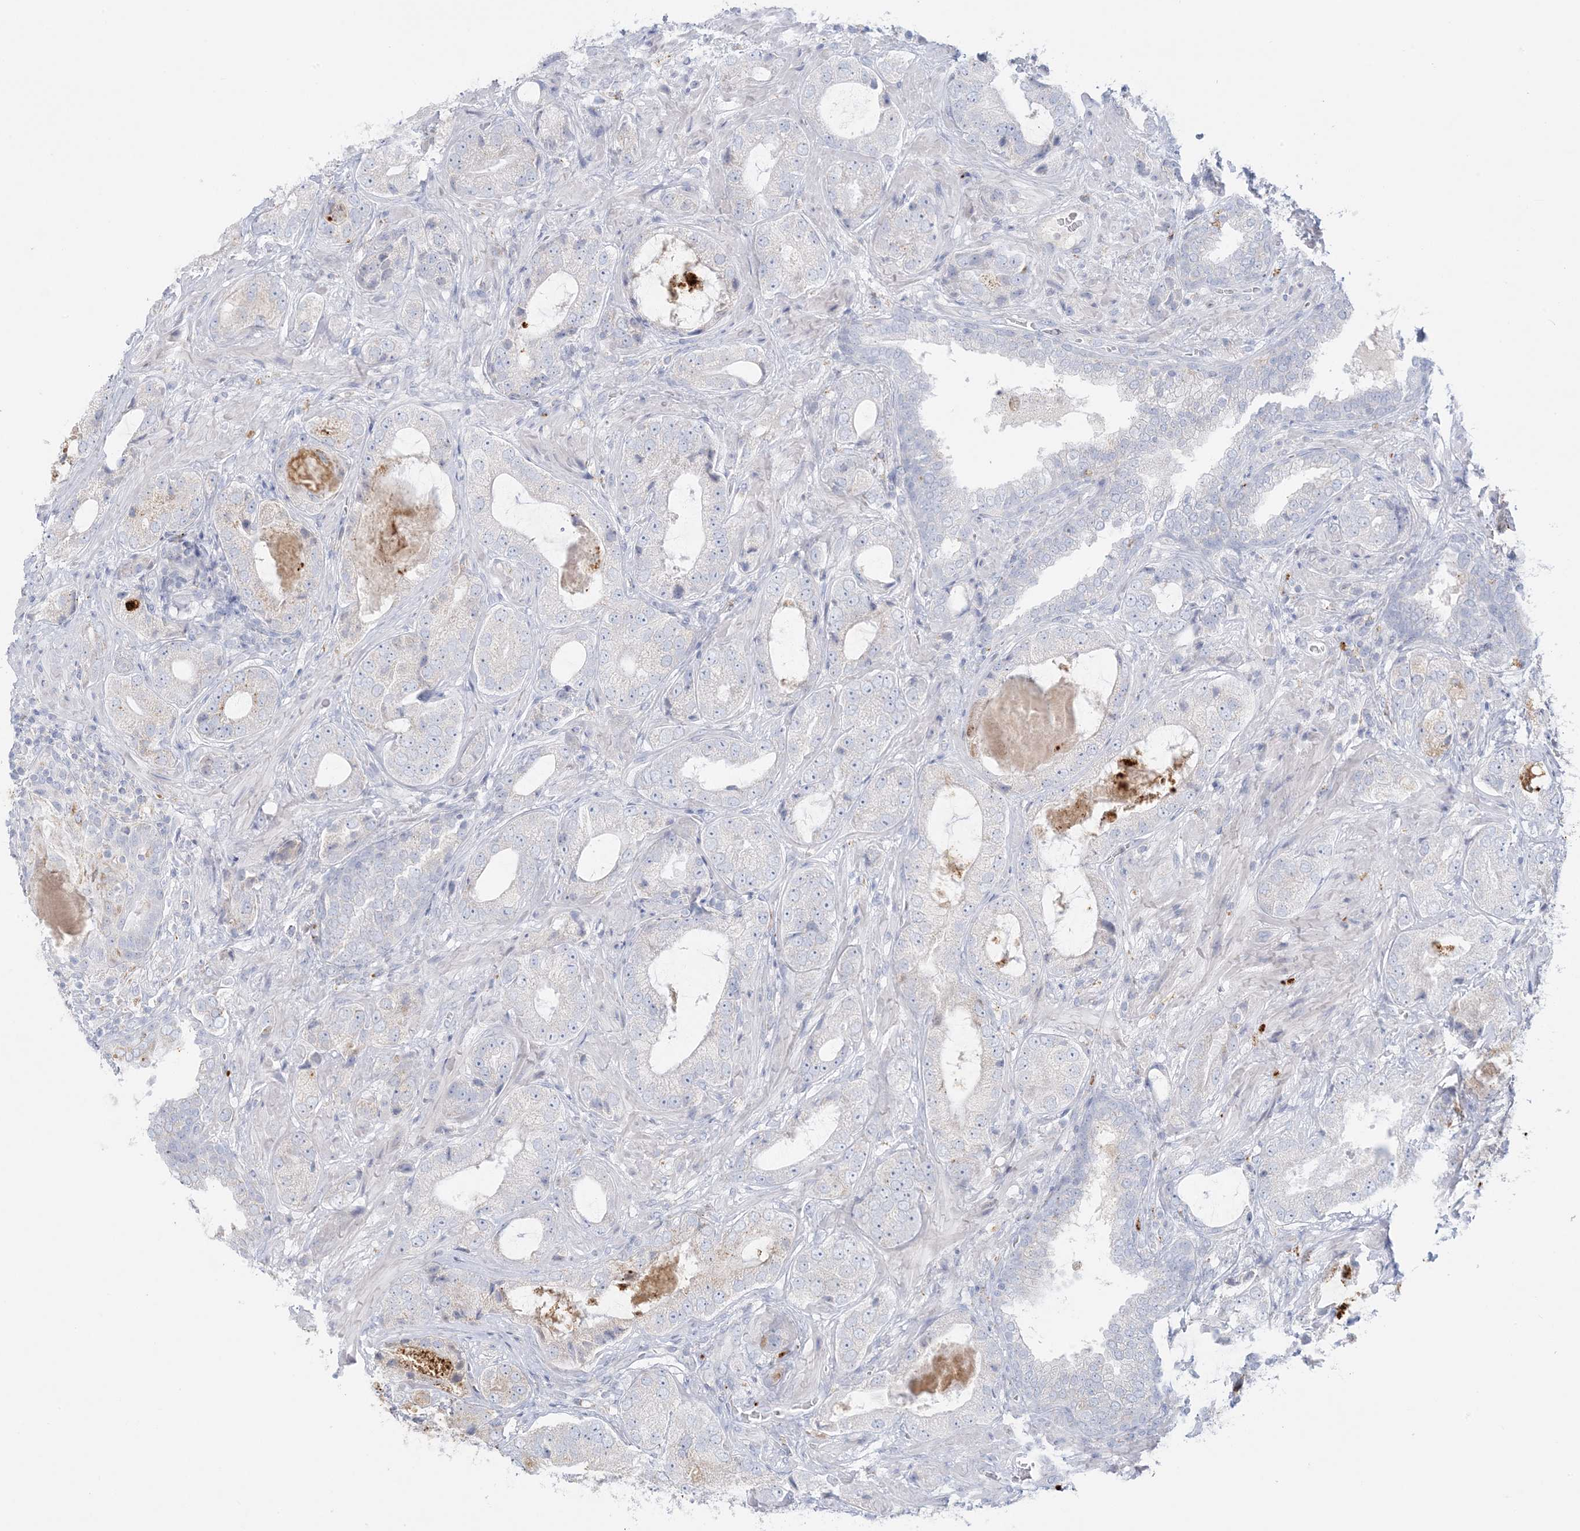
{"staining": {"intensity": "negative", "quantity": "none", "location": "none"}, "tissue": "prostate cancer", "cell_type": "Tumor cells", "image_type": "cancer", "snomed": [{"axis": "morphology", "description": "Normal tissue, NOS"}, {"axis": "morphology", "description": "Adenocarcinoma, High grade"}, {"axis": "topography", "description": "Prostate"}, {"axis": "topography", "description": "Peripheral nerve tissue"}], "caption": "Tumor cells are negative for protein expression in human prostate cancer (adenocarcinoma (high-grade)).", "gene": "KCTD6", "patient": {"sex": "male", "age": 59}}